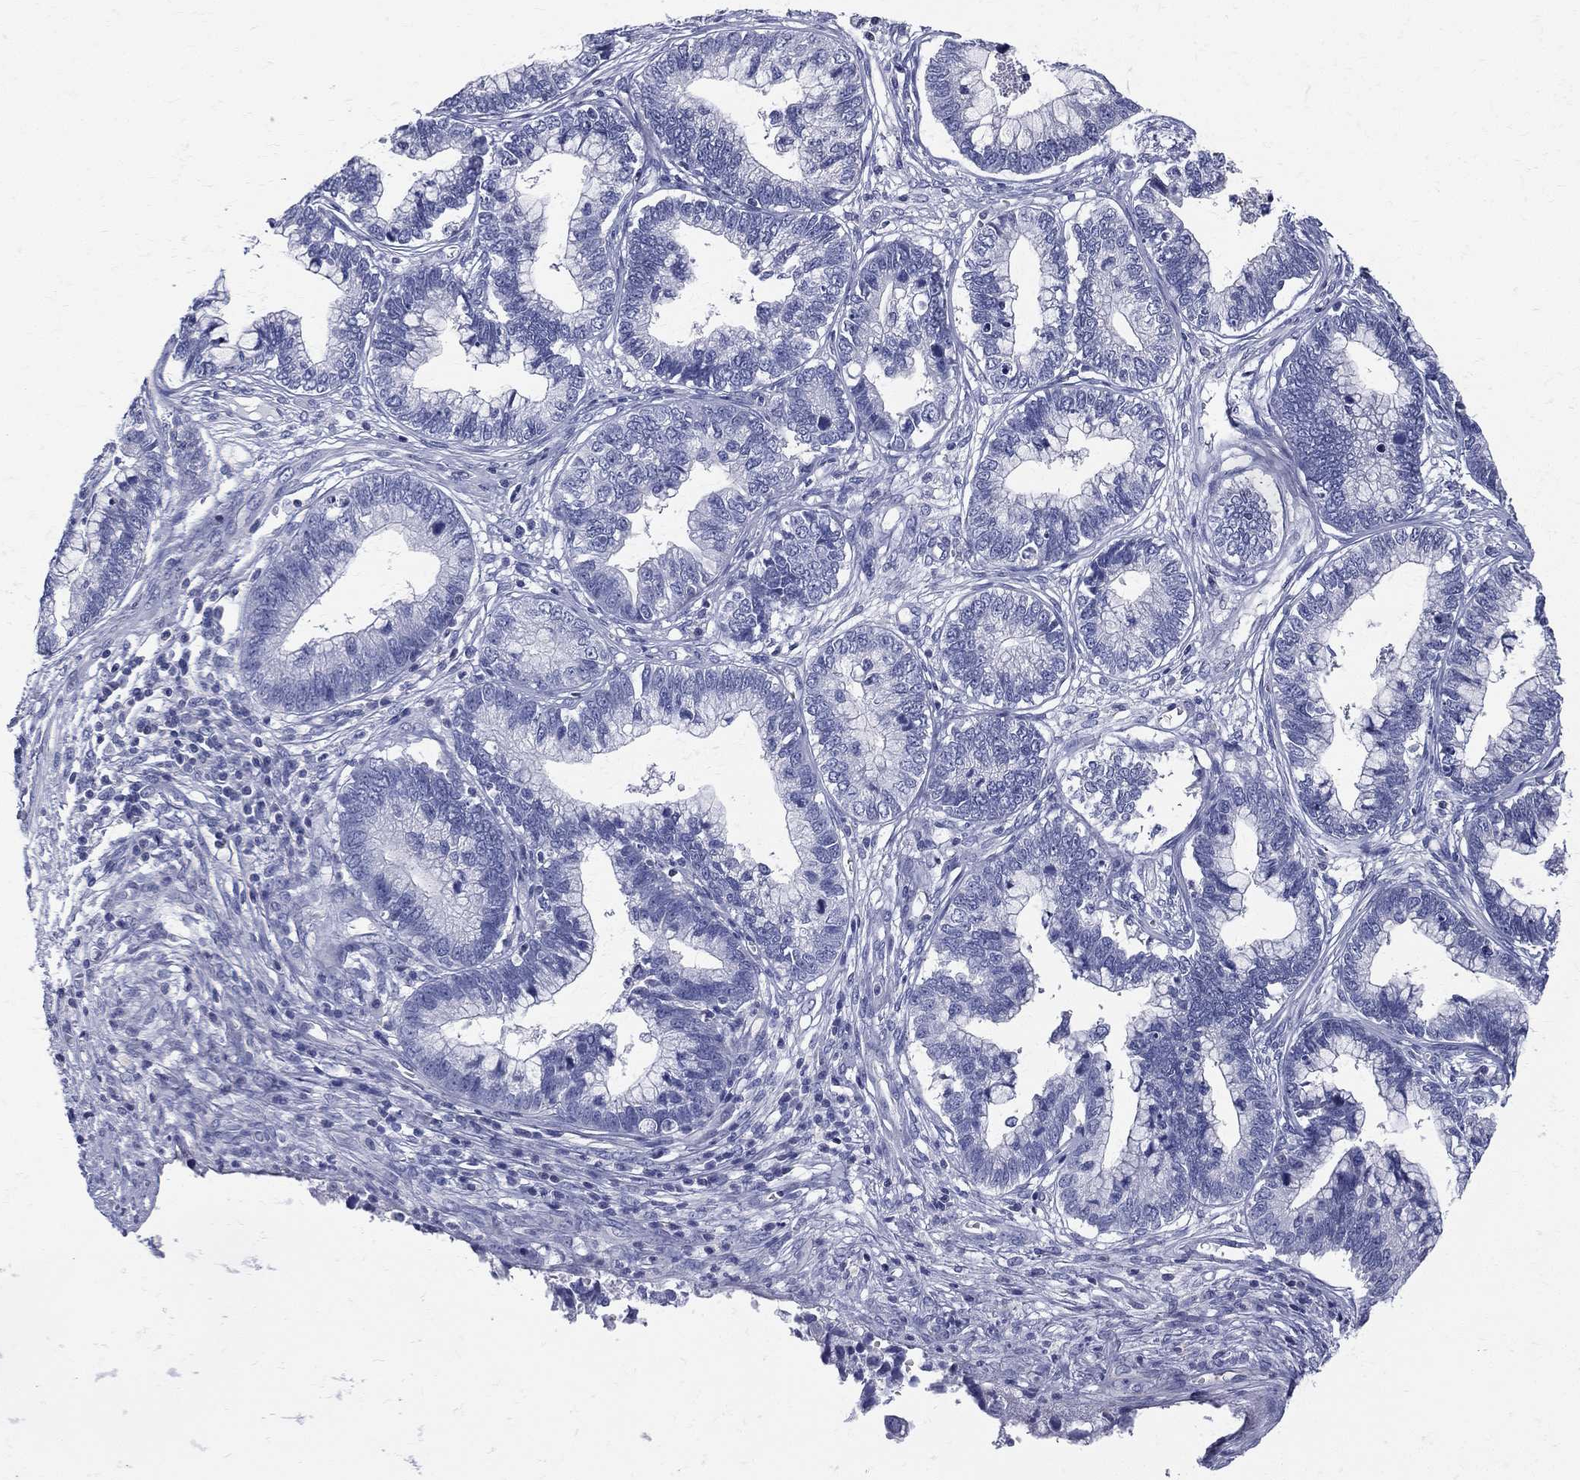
{"staining": {"intensity": "negative", "quantity": "none", "location": "none"}, "tissue": "cervical cancer", "cell_type": "Tumor cells", "image_type": "cancer", "snomed": [{"axis": "morphology", "description": "Adenocarcinoma, NOS"}, {"axis": "topography", "description": "Cervix"}], "caption": "Cervical cancer was stained to show a protein in brown. There is no significant staining in tumor cells. (DAB (3,3'-diaminobenzidine) IHC visualized using brightfield microscopy, high magnification).", "gene": "ETNPPL", "patient": {"sex": "female", "age": 44}}